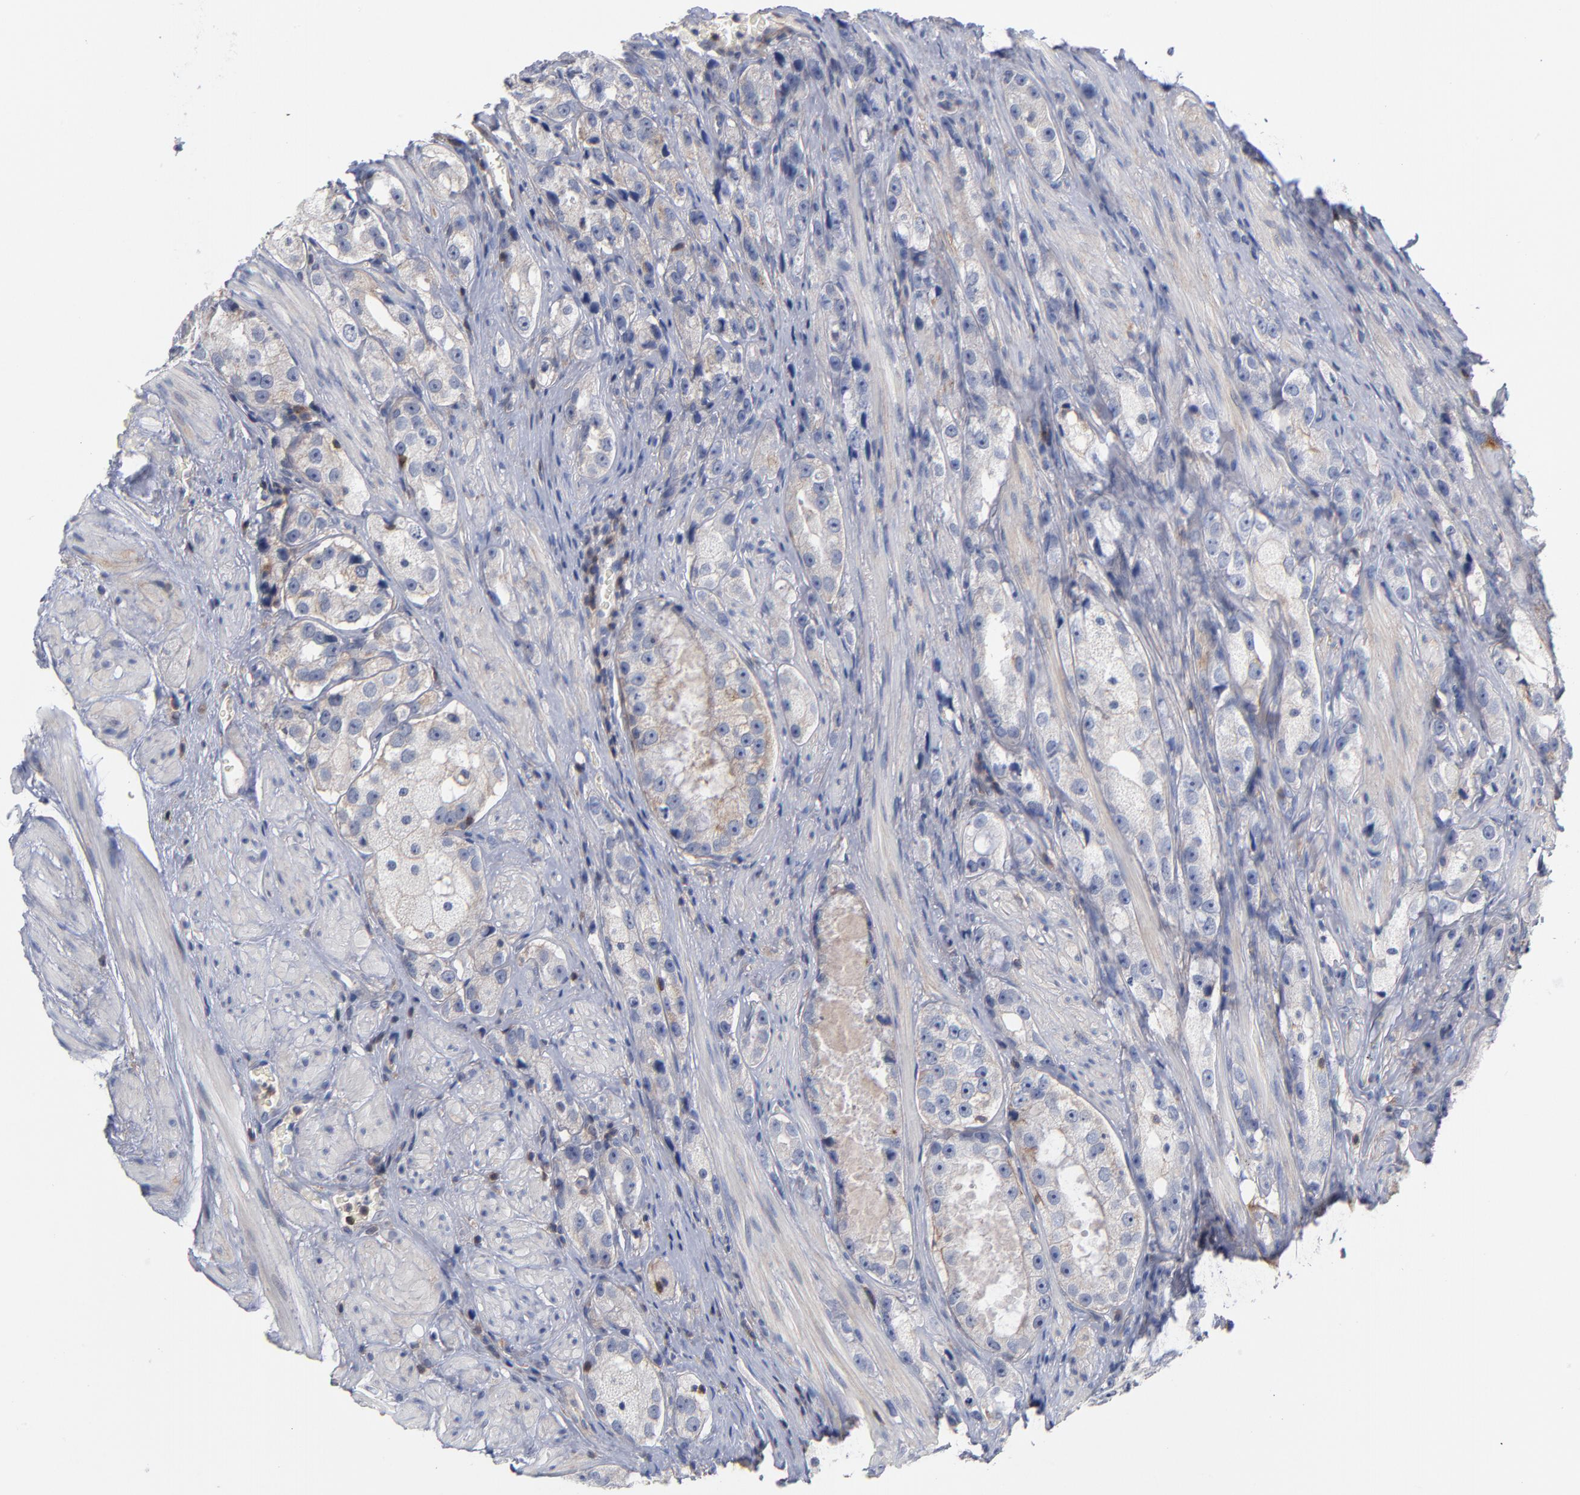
{"staining": {"intensity": "weak", "quantity": "25%-75%", "location": "cytoplasmic/membranous"}, "tissue": "prostate cancer", "cell_type": "Tumor cells", "image_type": "cancer", "snomed": [{"axis": "morphology", "description": "Adenocarcinoma, High grade"}, {"axis": "topography", "description": "Prostate"}], "caption": "Immunohistochemical staining of high-grade adenocarcinoma (prostate) shows weak cytoplasmic/membranous protein expression in about 25%-75% of tumor cells.", "gene": "PDLIM2", "patient": {"sex": "male", "age": 63}}